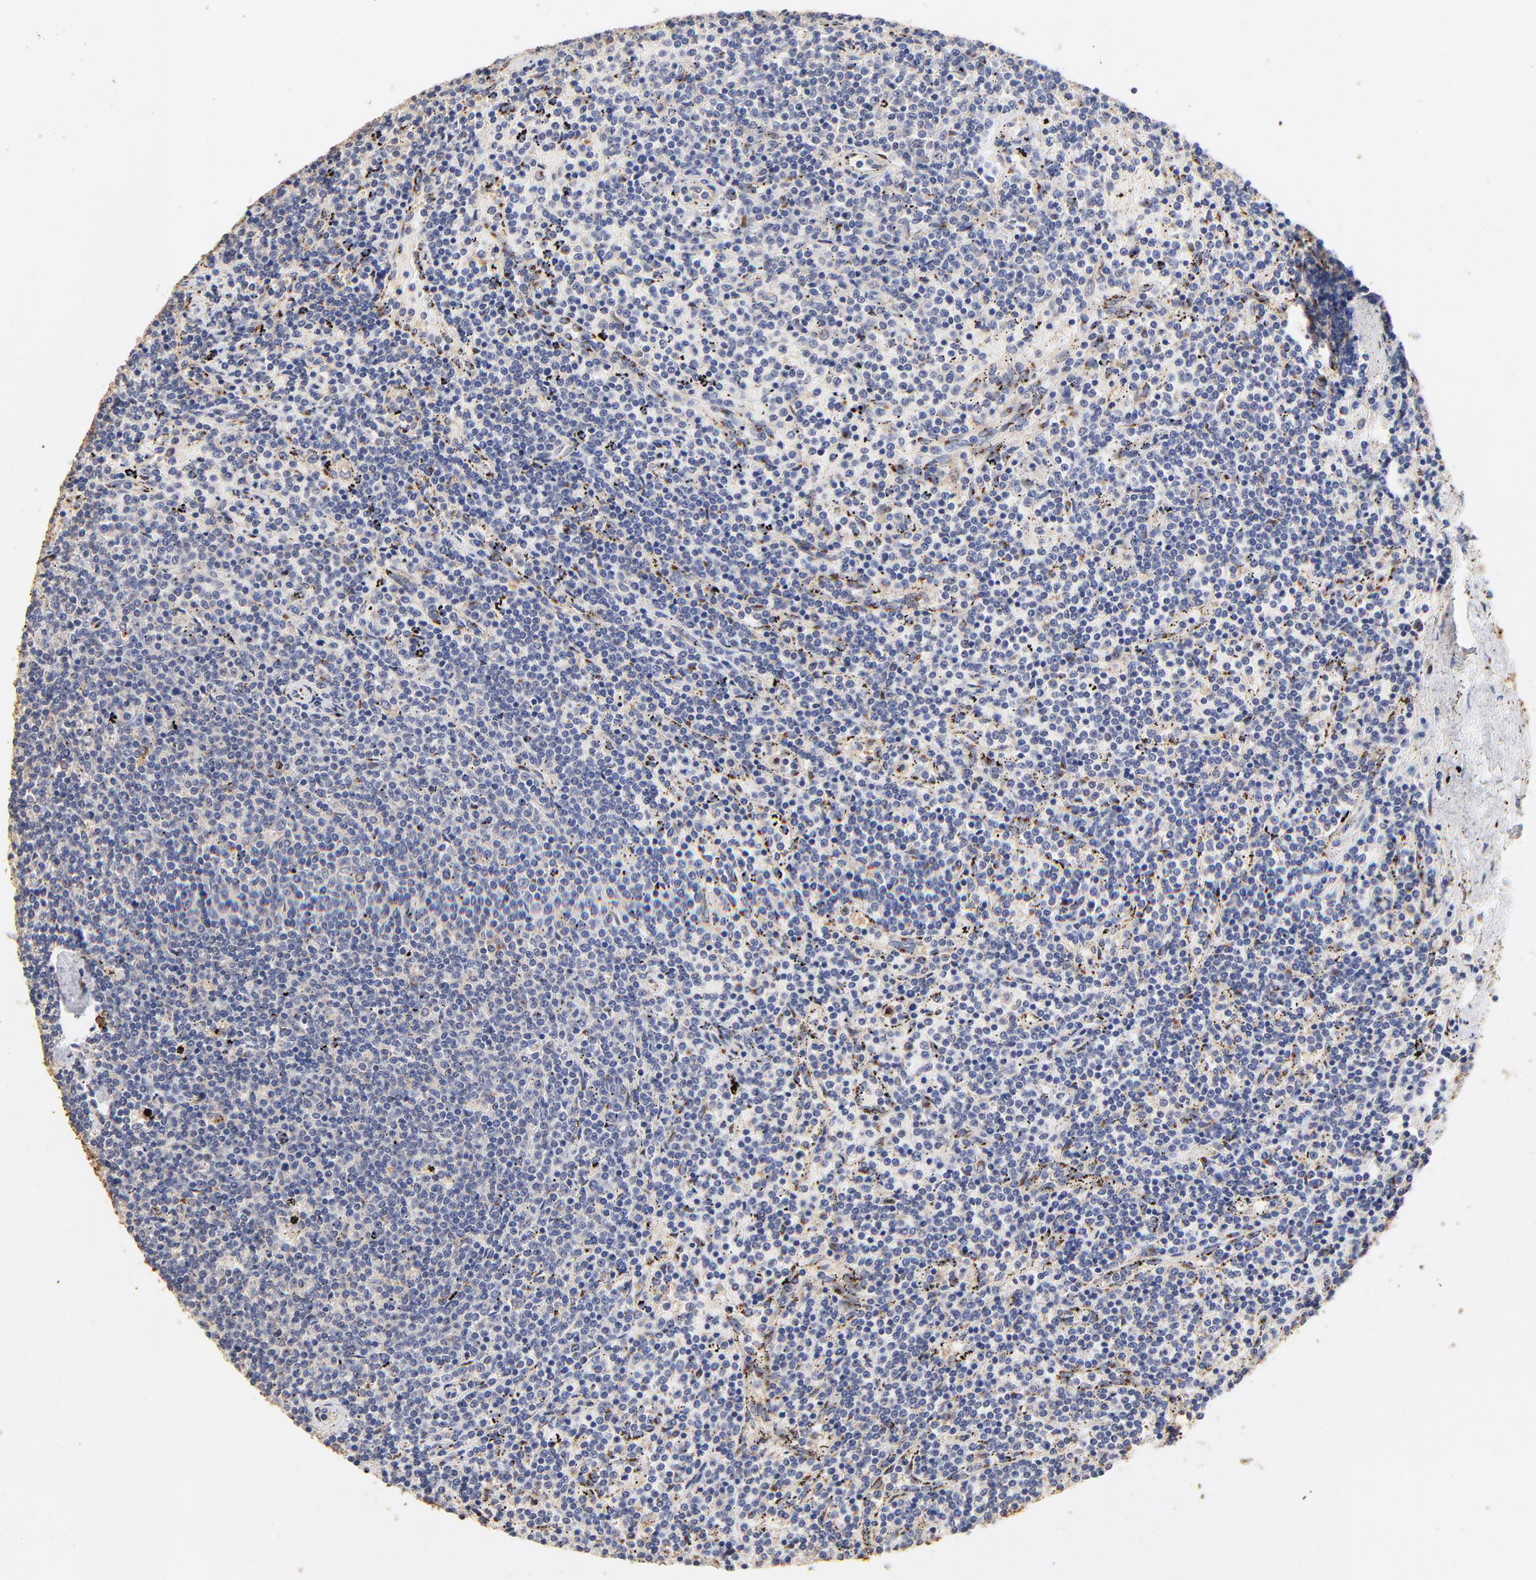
{"staining": {"intensity": "negative", "quantity": "none", "location": "none"}, "tissue": "lymphoma", "cell_type": "Tumor cells", "image_type": "cancer", "snomed": [{"axis": "morphology", "description": "Malignant lymphoma, non-Hodgkin's type, Low grade"}, {"axis": "topography", "description": "Spleen"}], "caption": "A micrograph of human lymphoma is negative for staining in tumor cells. (DAB (3,3'-diaminobenzidine) immunohistochemistry (IHC) with hematoxylin counter stain).", "gene": "FMNL3", "patient": {"sex": "female", "age": 50}}